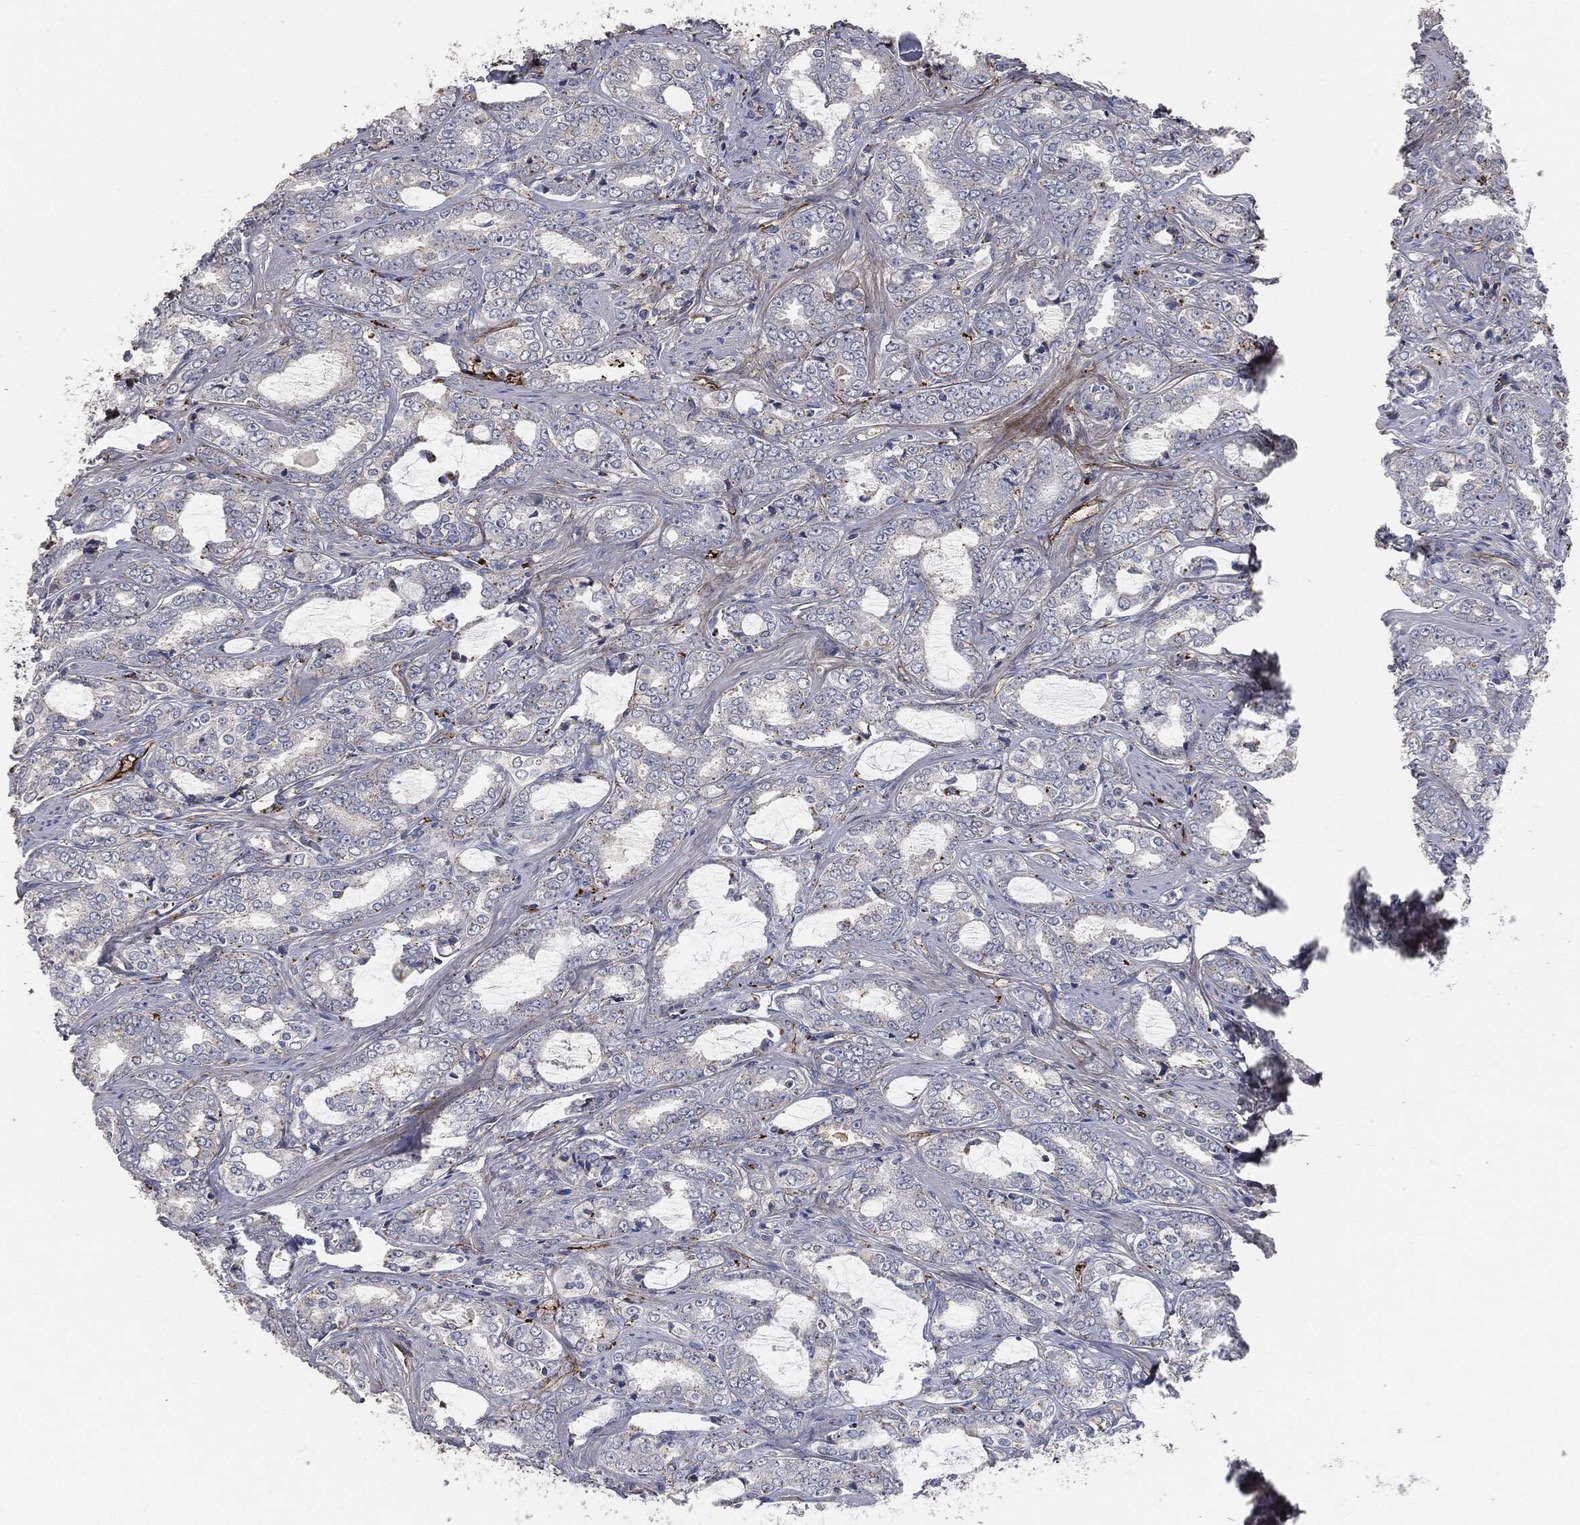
{"staining": {"intensity": "moderate", "quantity": "<25%", "location": "cytoplasmic/membranous"}, "tissue": "prostate cancer", "cell_type": "Tumor cells", "image_type": "cancer", "snomed": [{"axis": "morphology", "description": "Adenocarcinoma, Medium grade"}, {"axis": "topography", "description": "Prostate"}], "caption": "Human prostate cancer stained with a protein marker shows moderate staining in tumor cells.", "gene": "APOB", "patient": {"sex": "male", "age": 71}}